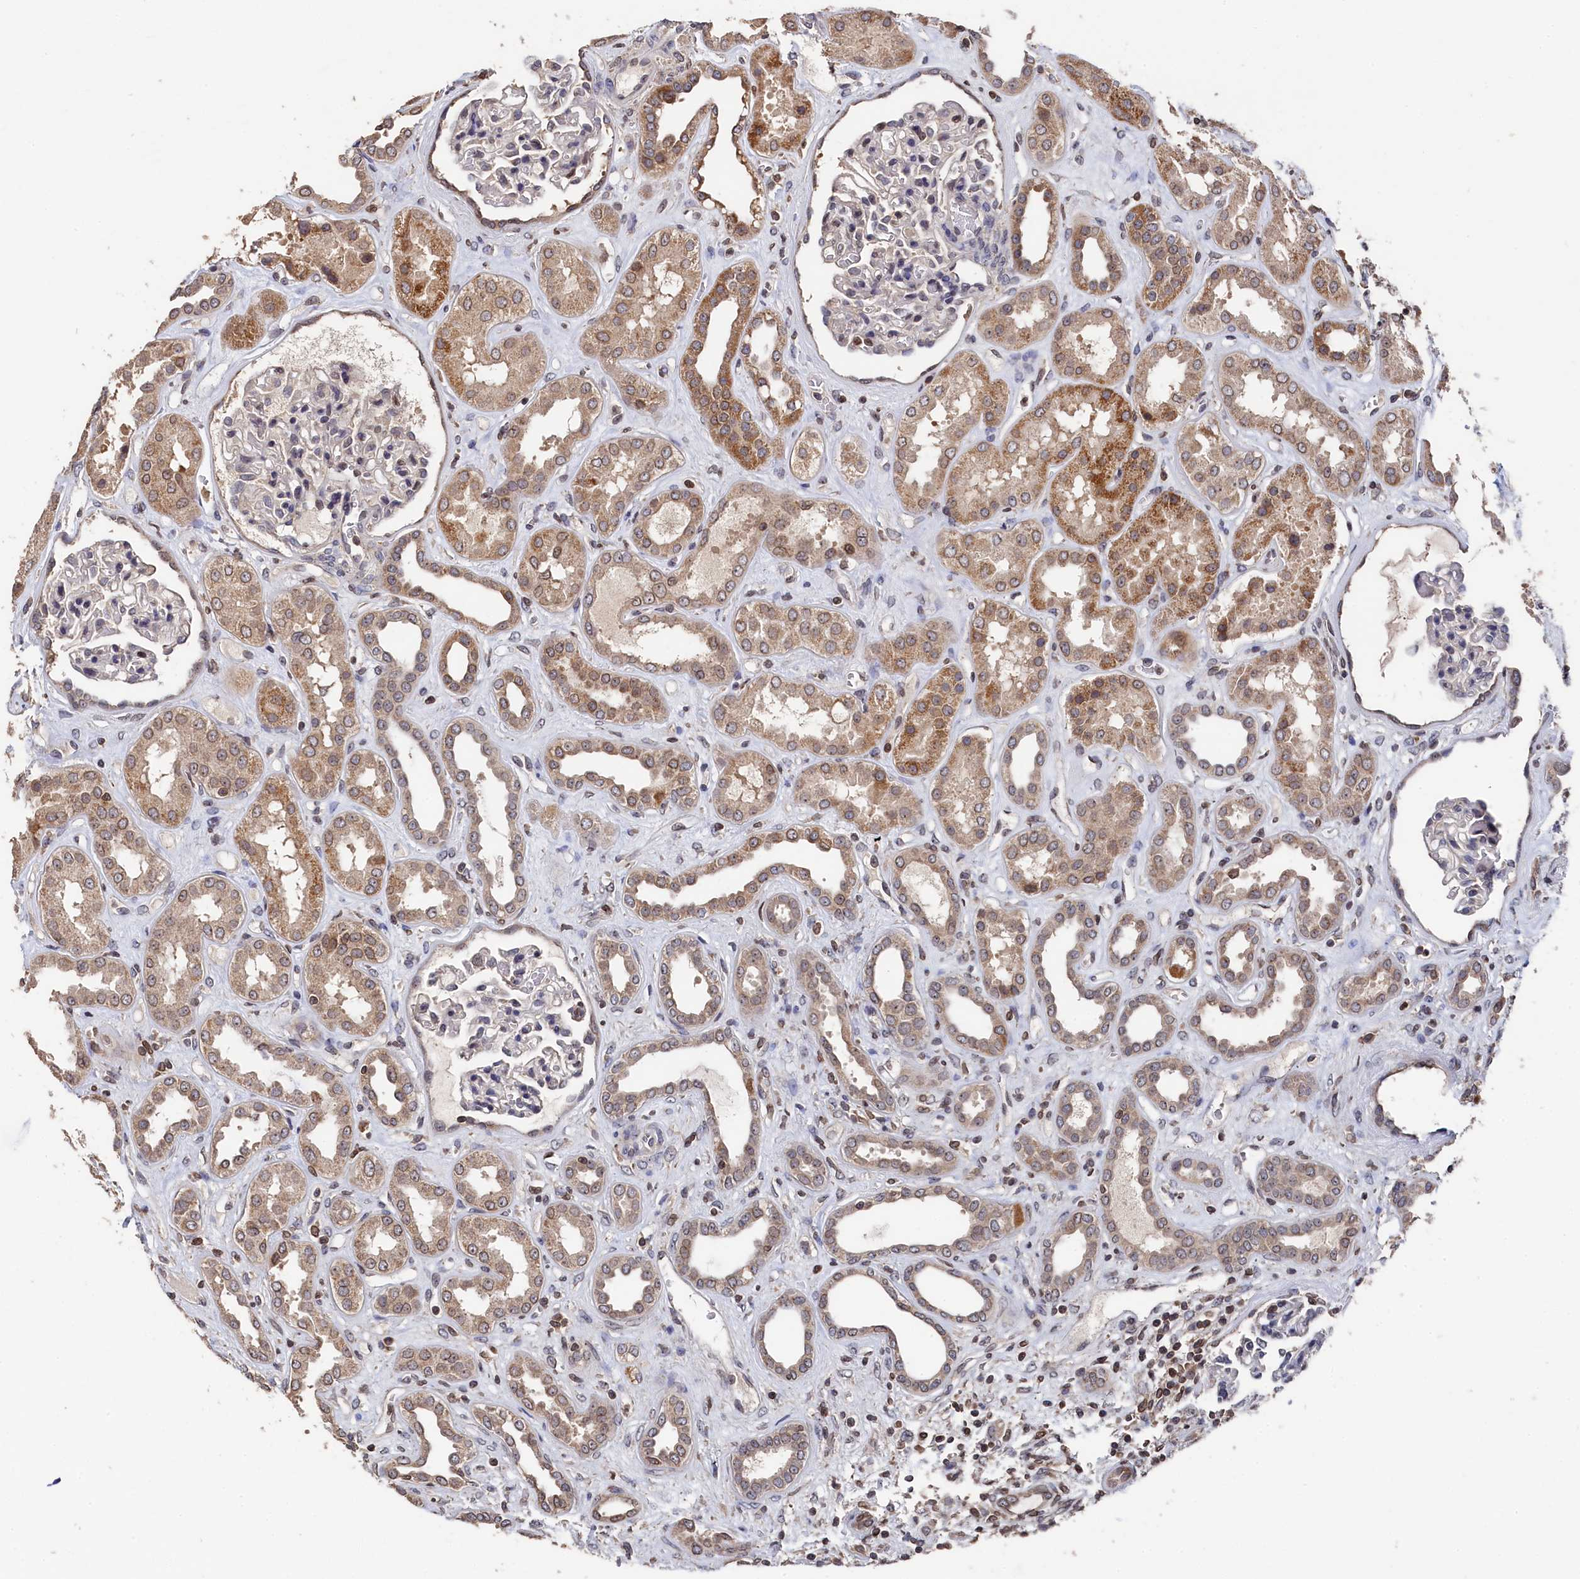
{"staining": {"intensity": "negative", "quantity": "none", "location": "none"}, "tissue": "kidney", "cell_type": "Cells in glomeruli", "image_type": "normal", "snomed": [{"axis": "morphology", "description": "Normal tissue, NOS"}, {"axis": "topography", "description": "Kidney"}], "caption": "A high-resolution image shows immunohistochemistry (IHC) staining of benign kidney, which demonstrates no significant expression in cells in glomeruli. Brightfield microscopy of immunohistochemistry stained with DAB (brown) and hematoxylin (blue), captured at high magnification.", "gene": "ANKEF1", "patient": {"sex": "male", "age": 59}}